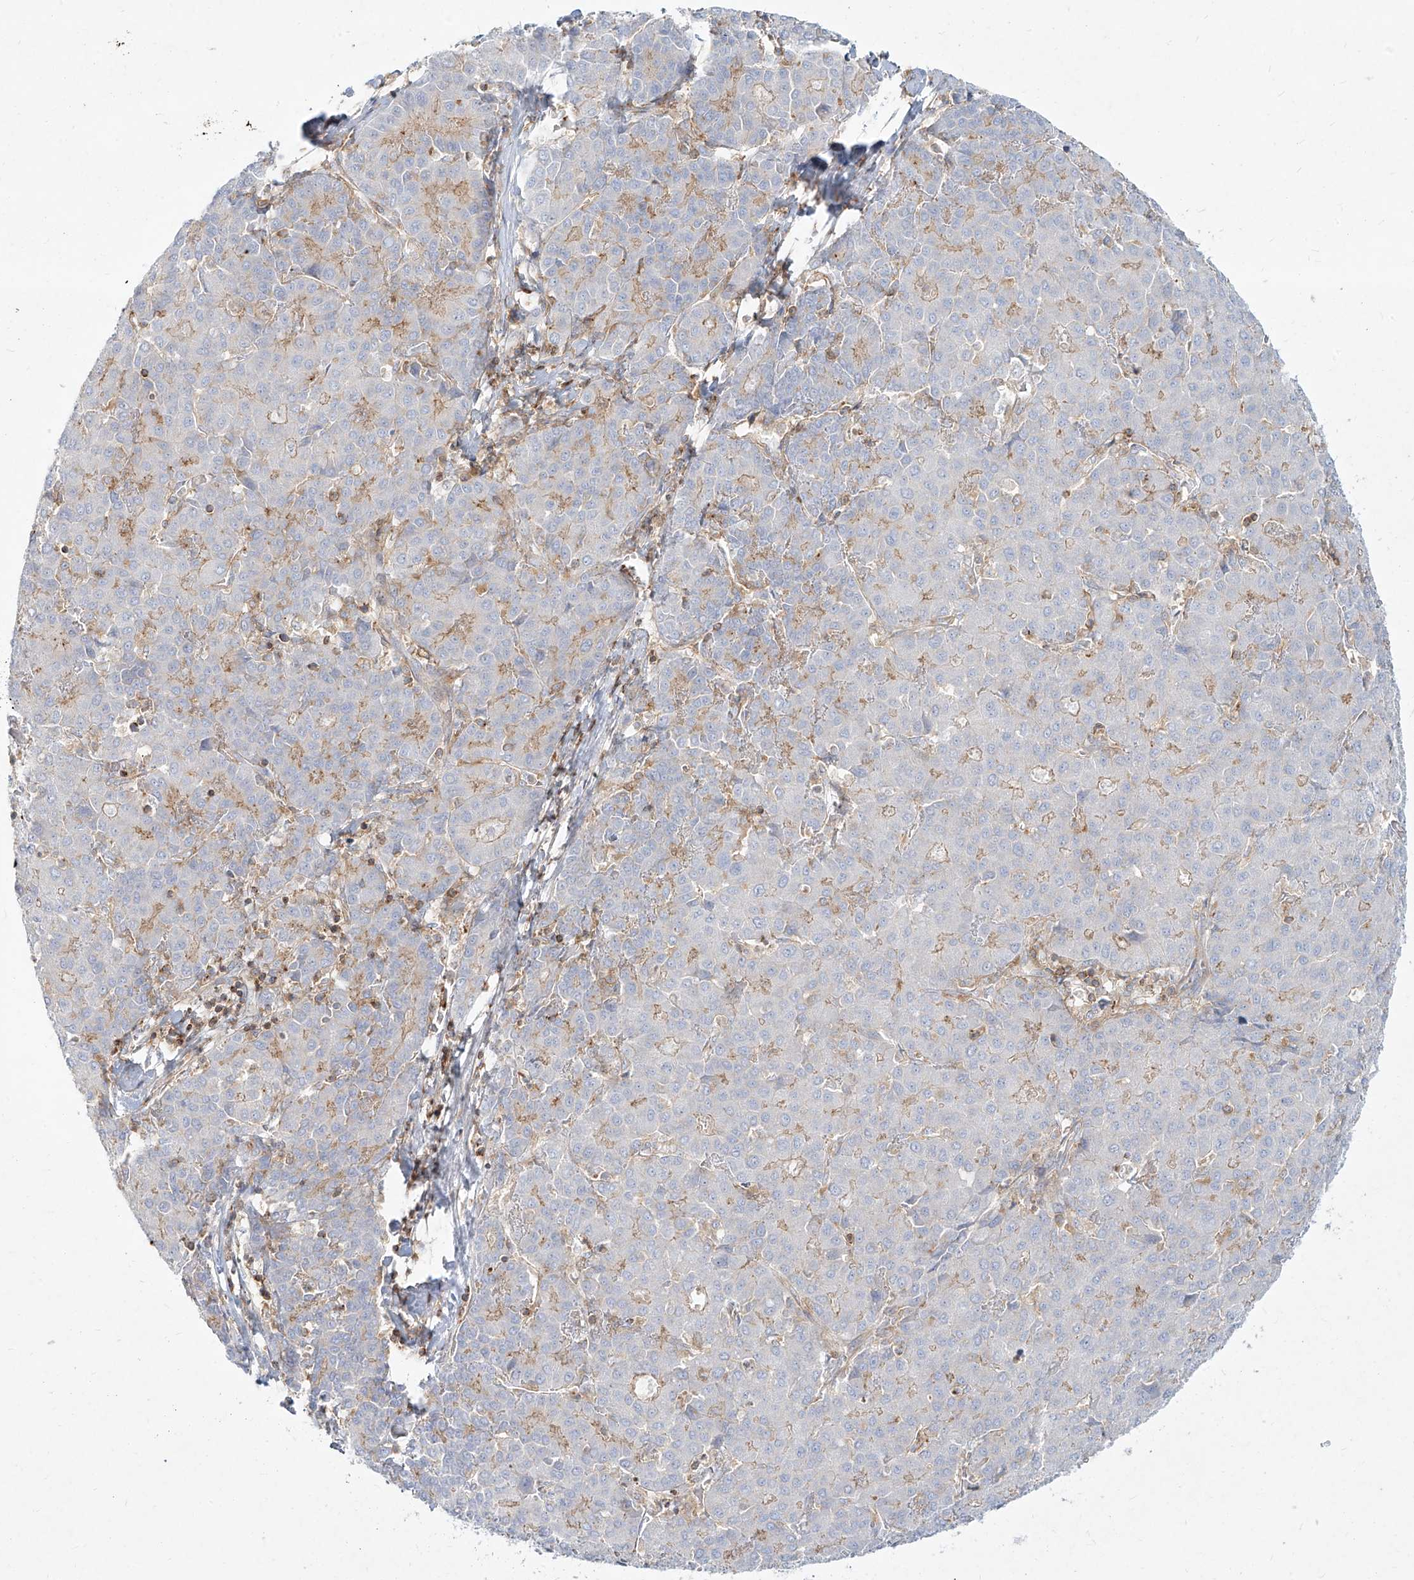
{"staining": {"intensity": "negative", "quantity": "none", "location": "none"}, "tissue": "liver cancer", "cell_type": "Tumor cells", "image_type": "cancer", "snomed": [{"axis": "morphology", "description": "Carcinoma, Hepatocellular, NOS"}, {"axis": "topography", "description": "Liver"}], "caption": "High magnification brightfield microscopy of hepatocellular carcinoma (liver) stained with DAB (brown) and counterstained with hematoxylin (blue): tumor cells show no significant staining.", "gene": "SLC2A12", "patient": {"sex": "male", "age": 65}}